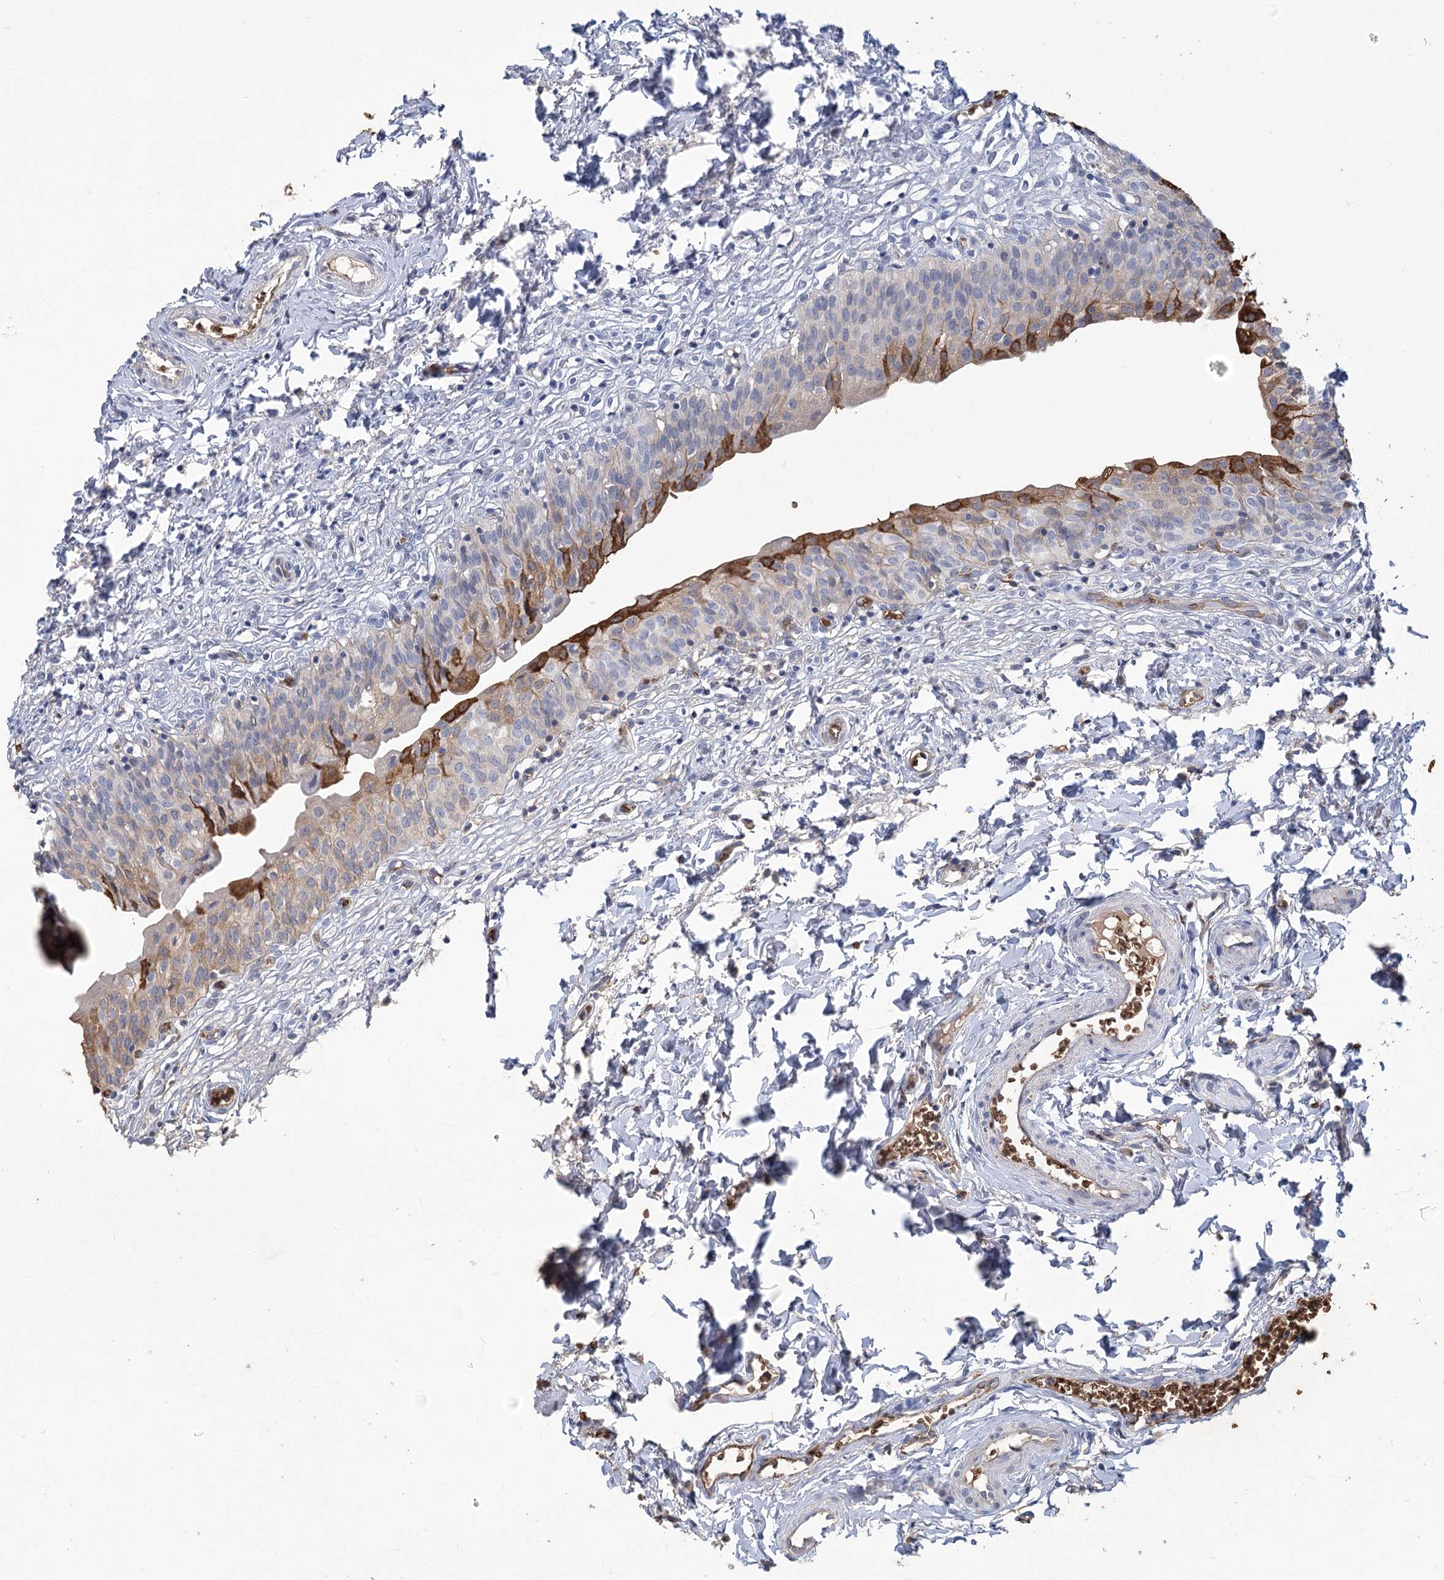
{"staining": {"intensity": "moderate", "quantity": "<25%", "location": "cytoplasmic/membranous"}, "tissue": "urinary bladder", "cell_type": "Urothelial cells", "image_type": "normal", "snomed": [{"axis": "morphology", "description": "Normal tissue, NOS"}, {"axis": "topography", "description": "Urinary bladder"}], "caption": "Benign urinary bladder displays moderate cytoplasmic/membranous positivity in approximately <25% of urothelial cells (Stains: DAB (3,3'-diaminobenzidine) in brown, nuclei in blue, Microscopy: brightfield microscopy at high magnification)..", "gene": "HBA1", "patient": {"sex": "male", "age": 55}}